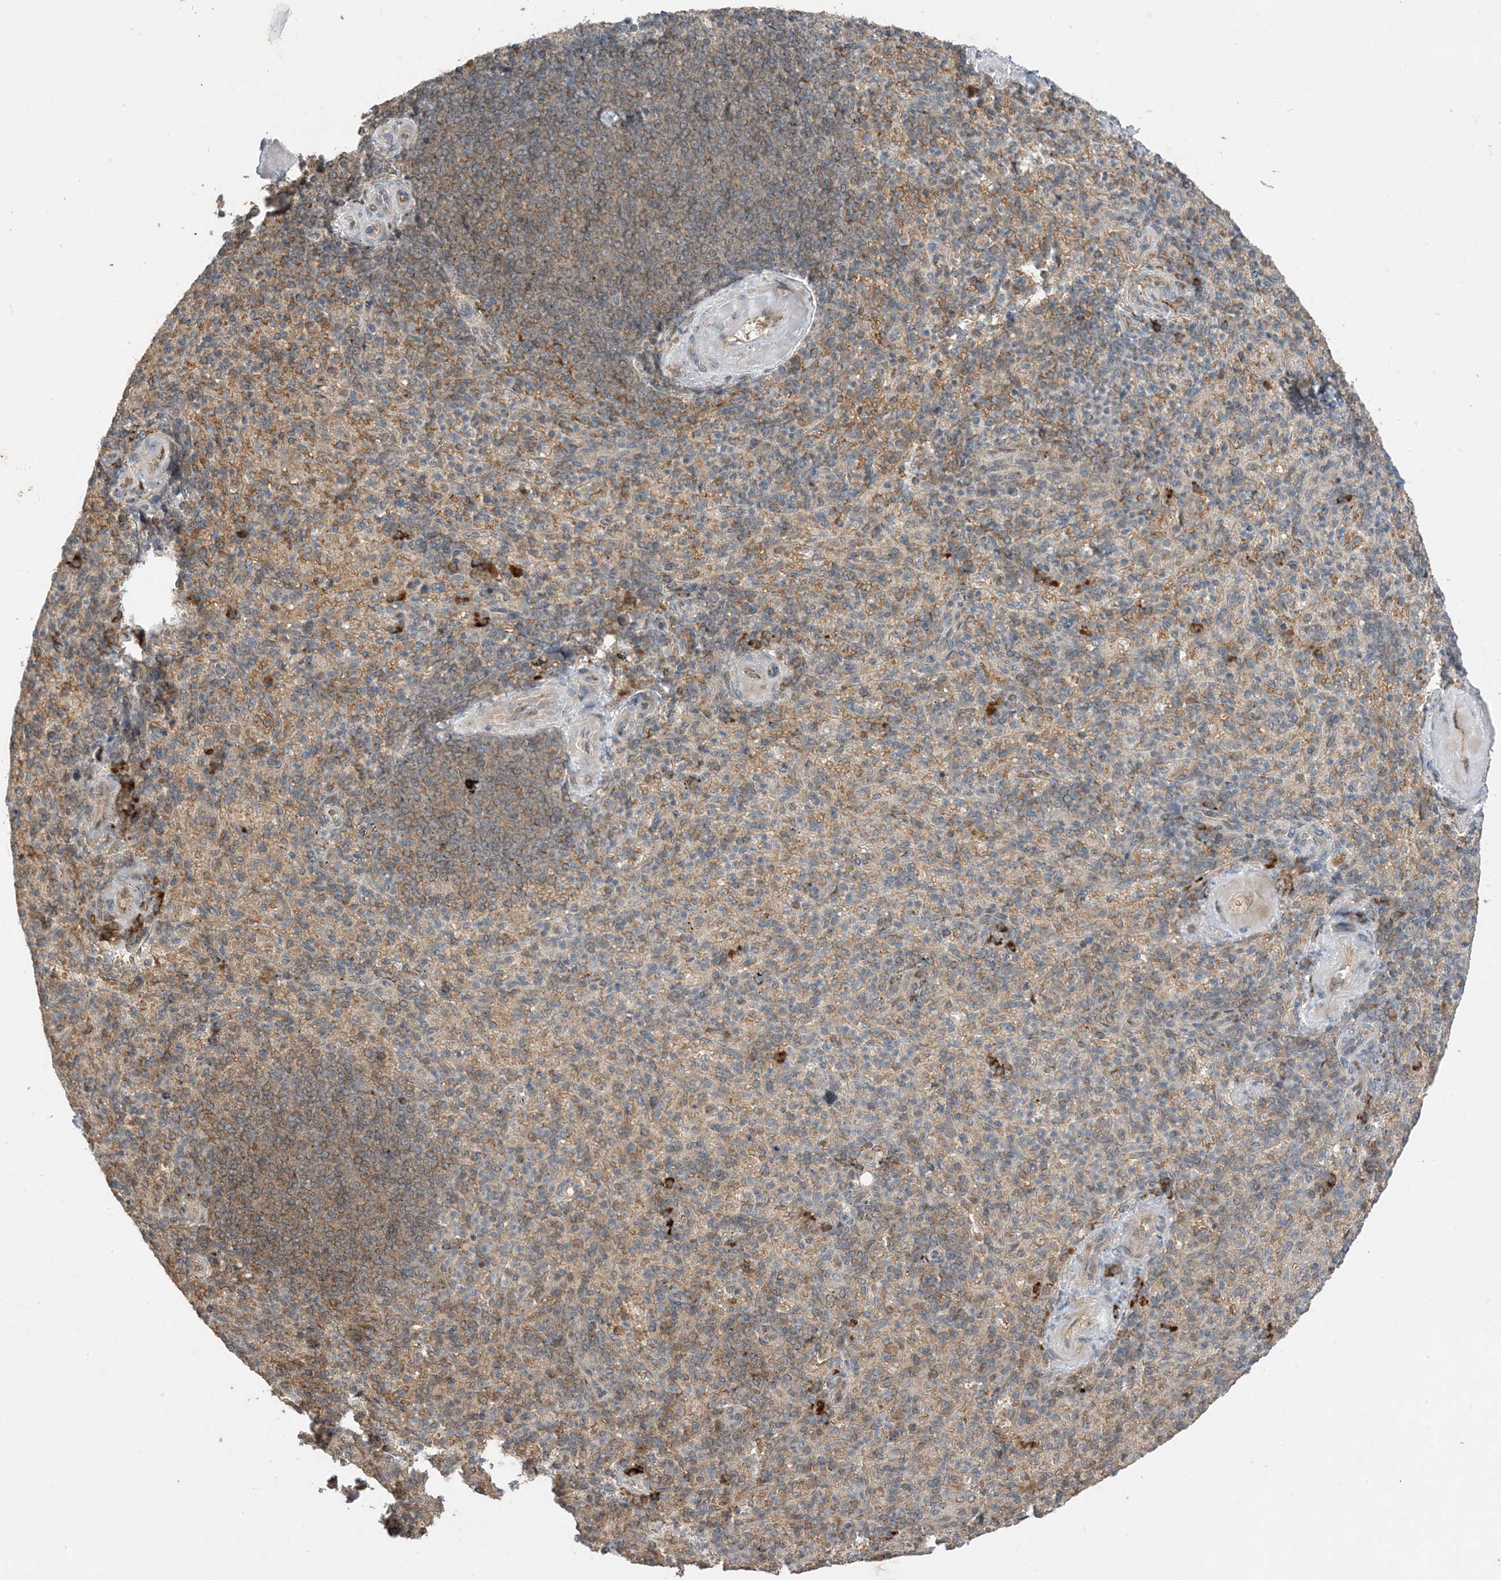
{"staining": {"intensity": "weak", "quantity": "<25%", "location": "cytoplasmic/membranous"}, "tissue": "spleen", "cell_type": "Cells in red pulp", "image_type": "normal", "snomed": [{"axis": "morphology", "description": "Normal tissue, NOS"}, {"axis": "topography", "description": "Spleen"}], "caption": "High magnification brightfield microscopy of normal spleen stained with DAB (brown) and counterstained with hematoxylin (blue): cells in red pulp show no significant expression.", "gene": "PUSL1", "patient": {"sex": "female", "age": 74}}